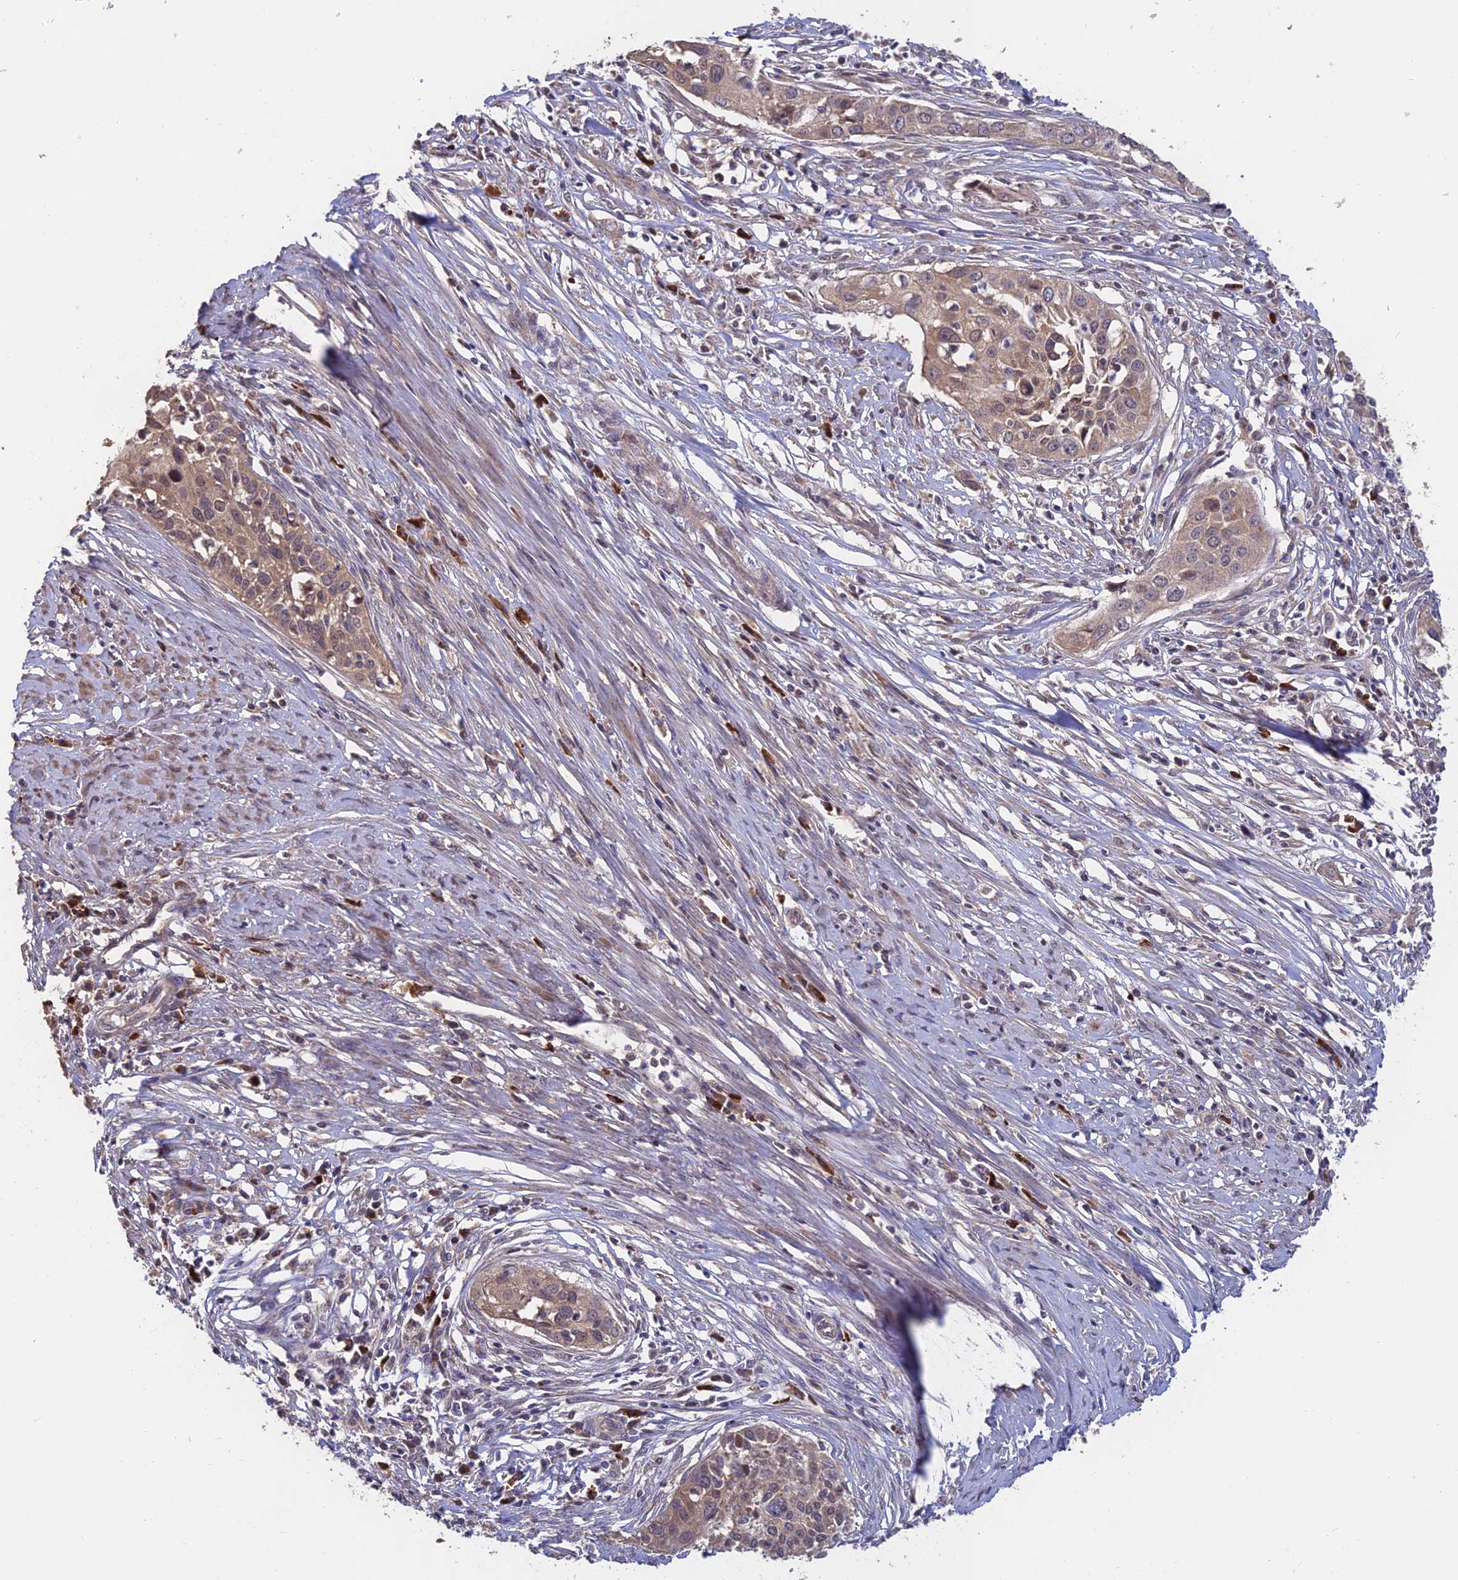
{"staining": {"intensity": "weak", "quantity": ">75%", "location": "cytoplasmic/membranous"}, "tissue": "cervical cancer", "cell_type": "Tumor cells", "image_type": "cancer", "snomed": [{"axis": "morphology", "description": "Squamous cell carcinoma, NOS"}, {"axis": "topography", "description": "Cervix"}], "caption": "Tumor cells display low levels of weak cytoplasmic/membranous positivity in about >75% of cells in human cervical squamous cell carcinoma.", "gene": "SHISA5", "patient": {"sex": "female", "age": 34}}